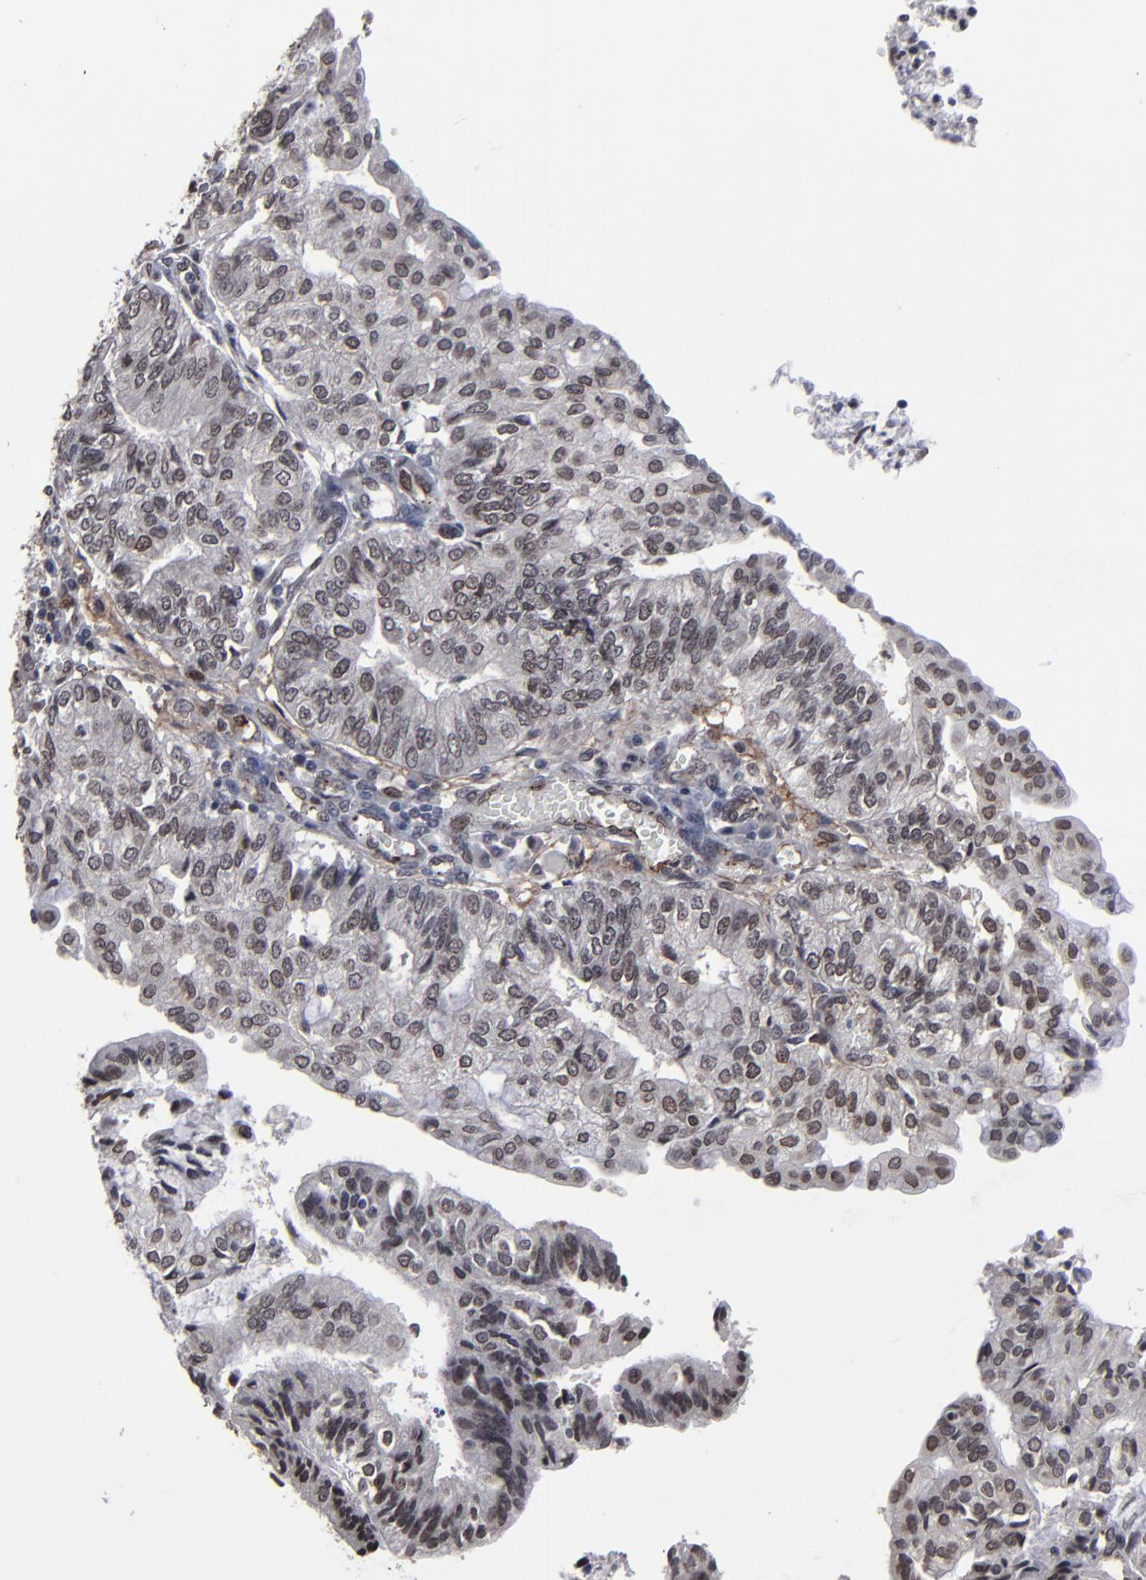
{"staining": {"intensity": "weak", "quantity": "25%-75%", "location": "cytoplasmic/membranous,nuclear"}, "tissue": "endometrial cancer", "cell_type": "Tumor cells", "image_type": "cancer", "snomed": [{"axis": "morphology", "description": "Adenocarcinoma, NOS"}, {"axis": "topography", "description": "Endometrium"}], "caption": "Endometrial cancer (adenocarcinoma) stained with immunohistochemistry (IHC) shows weak cytoplasmic/membranous and nuclear positivity in approximately 25%-75% of tumor cells.", "gene": "BAZ1A", "patient": {"sex": "female", "age": 59}}